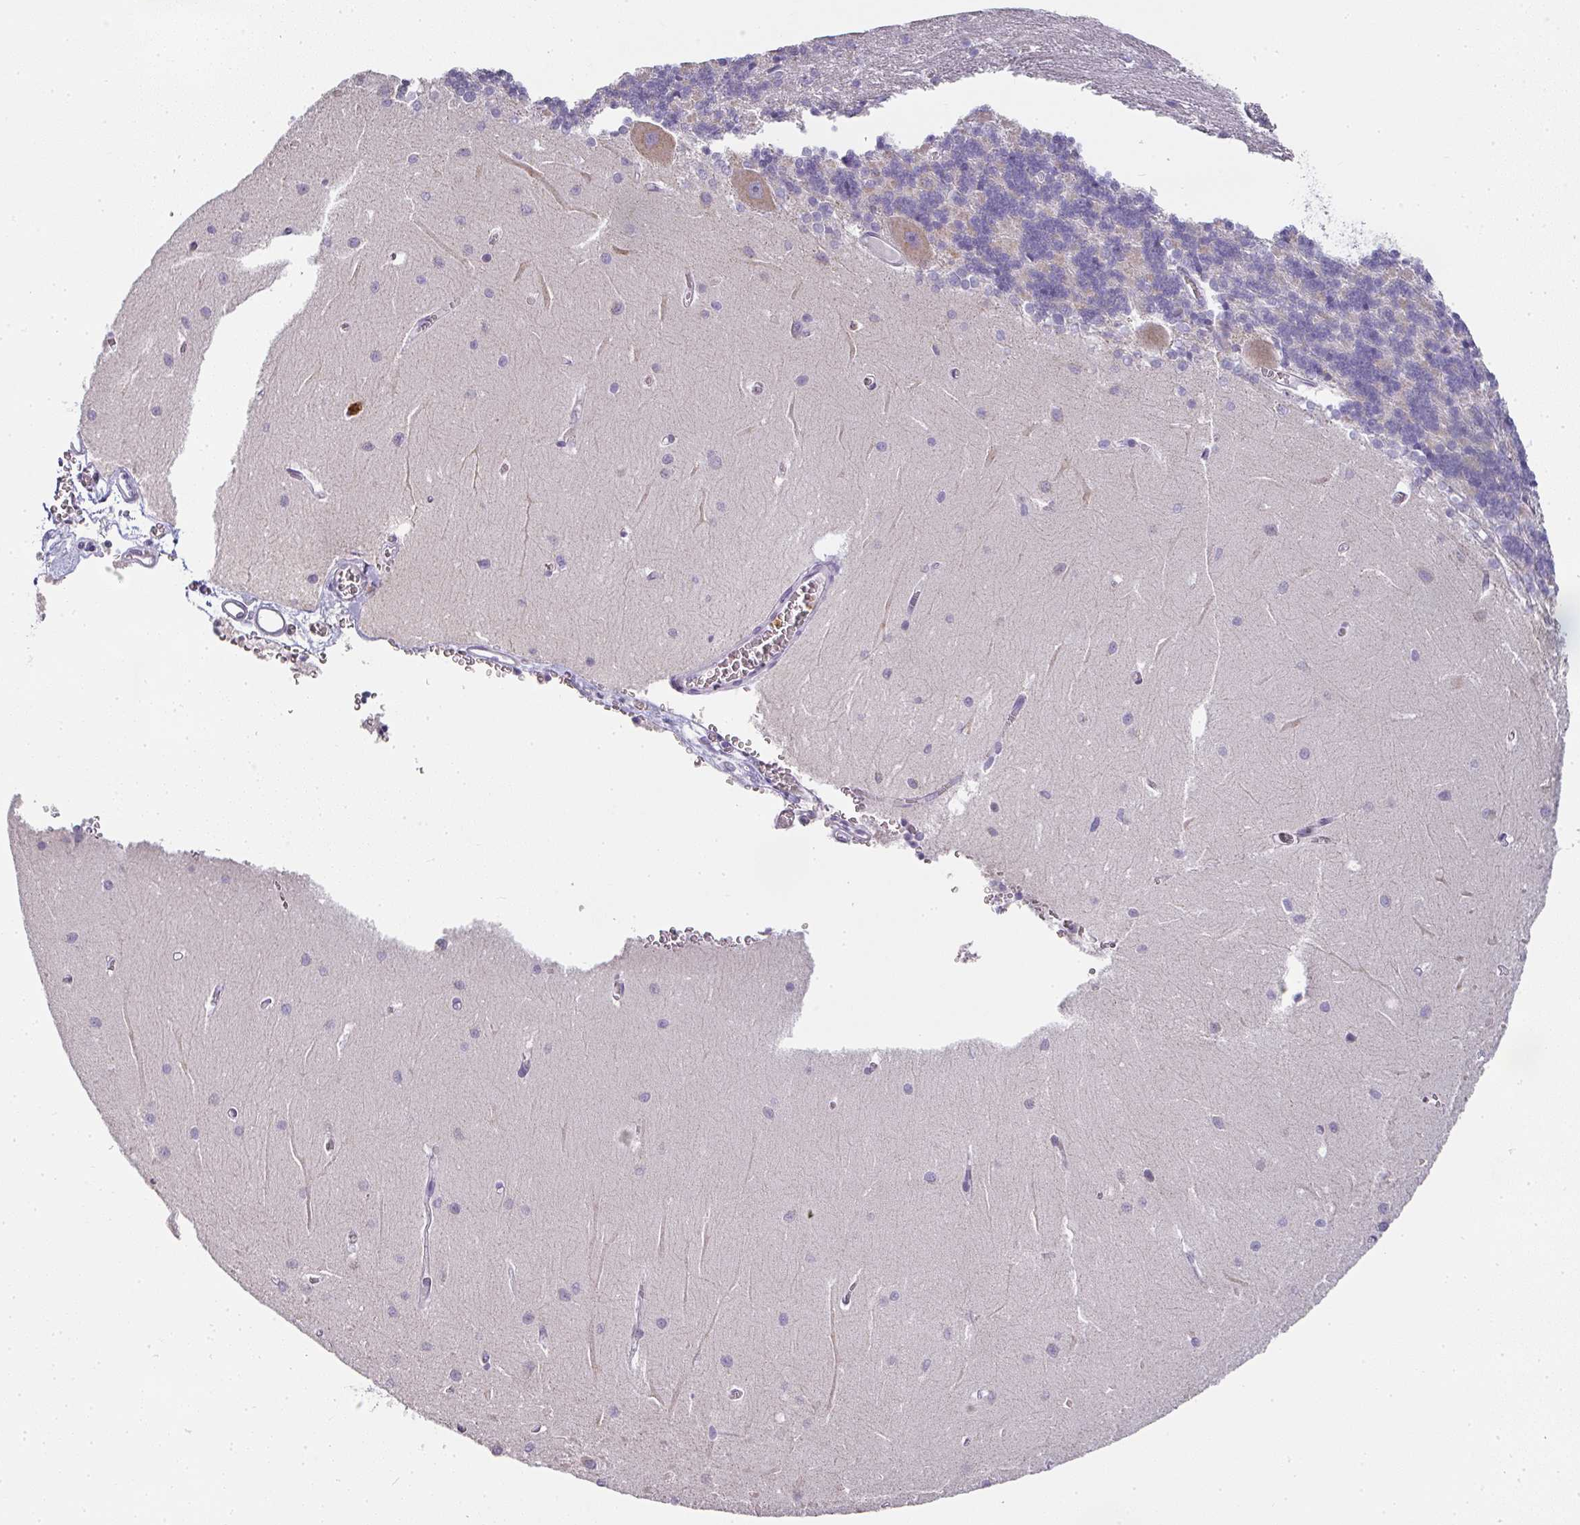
{"staining": {"intensity": "negative", "quantity": "none", "location": "none"}, "tissue": "cerebellum", "cell_type": "Cells in granular layer", "image_type": "normal", "snomed": [{"axis": "morphology", "description": "Normal tissue, NOS"}, {"axis": "topography", "description": "Cerebellum"}], "caption": "An image of cerebellum stained for a protein displays no brown staining in cells in granular layer.", "gene": "CAMP", "patient": {"sex": "male", "age": 37}}